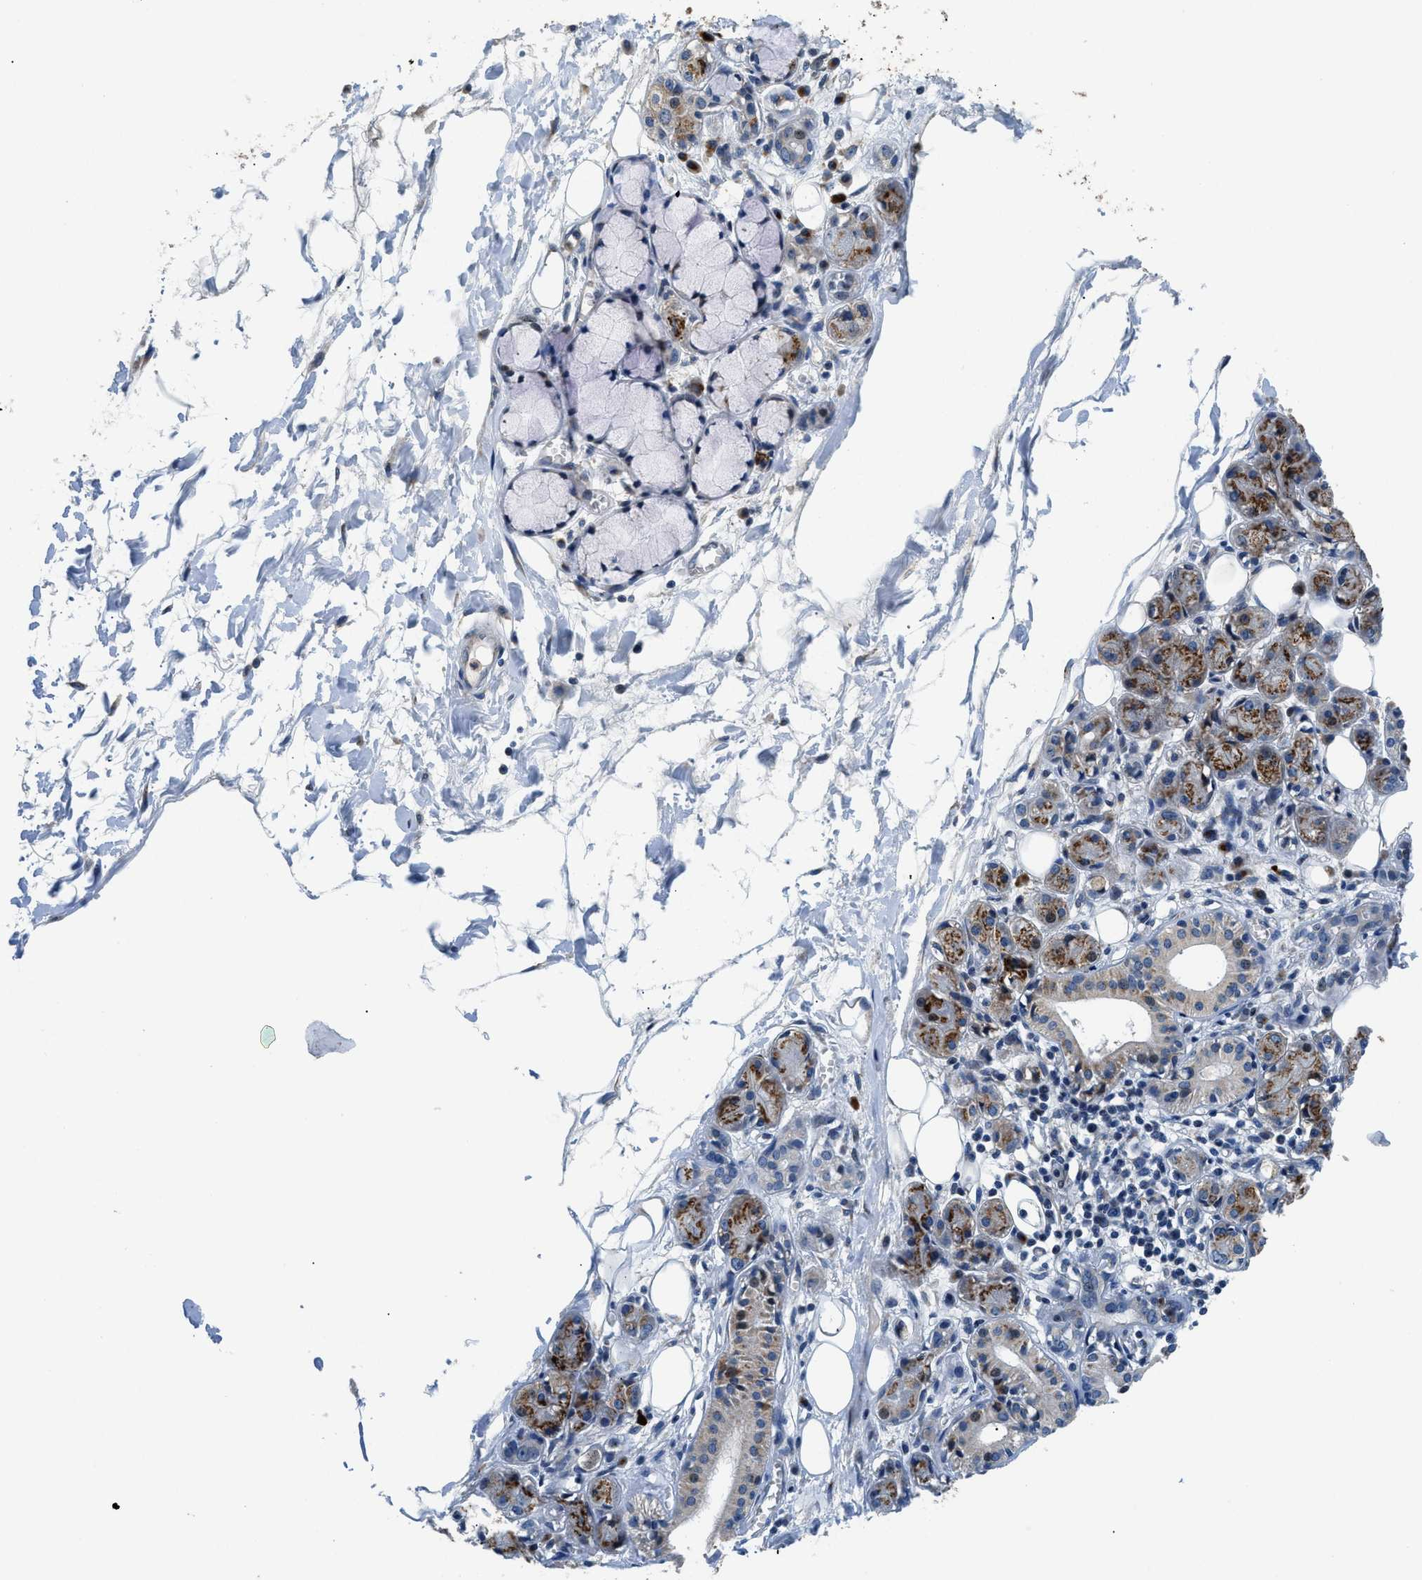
{"staining": {"intensity": "weak", "quantity": "25%-75%", "location": "cytoplasmic/membranous"}, "tissue": "adipose tissue", "cell_type": "Adipocytes", "image_type": "normal", "snomed": [{"axis": "morphology", "description": "Normal tissue, NOS"}, {"axis": "morphology", "description": "Inflammation, NOS"}, {"axis": "topography", "description": "Vascular tissue"}, {"axis": "topography", "description": "Salivary gland"}], "caption": "Immunohistochemical staining of unremarkable human adipose tissue demonstrates weak cytoplasmic/membranous protein staining in about 25%-75% of adipocytes.", "gene": "FUT8", "patient": {"sex": "female", "age": 75}}